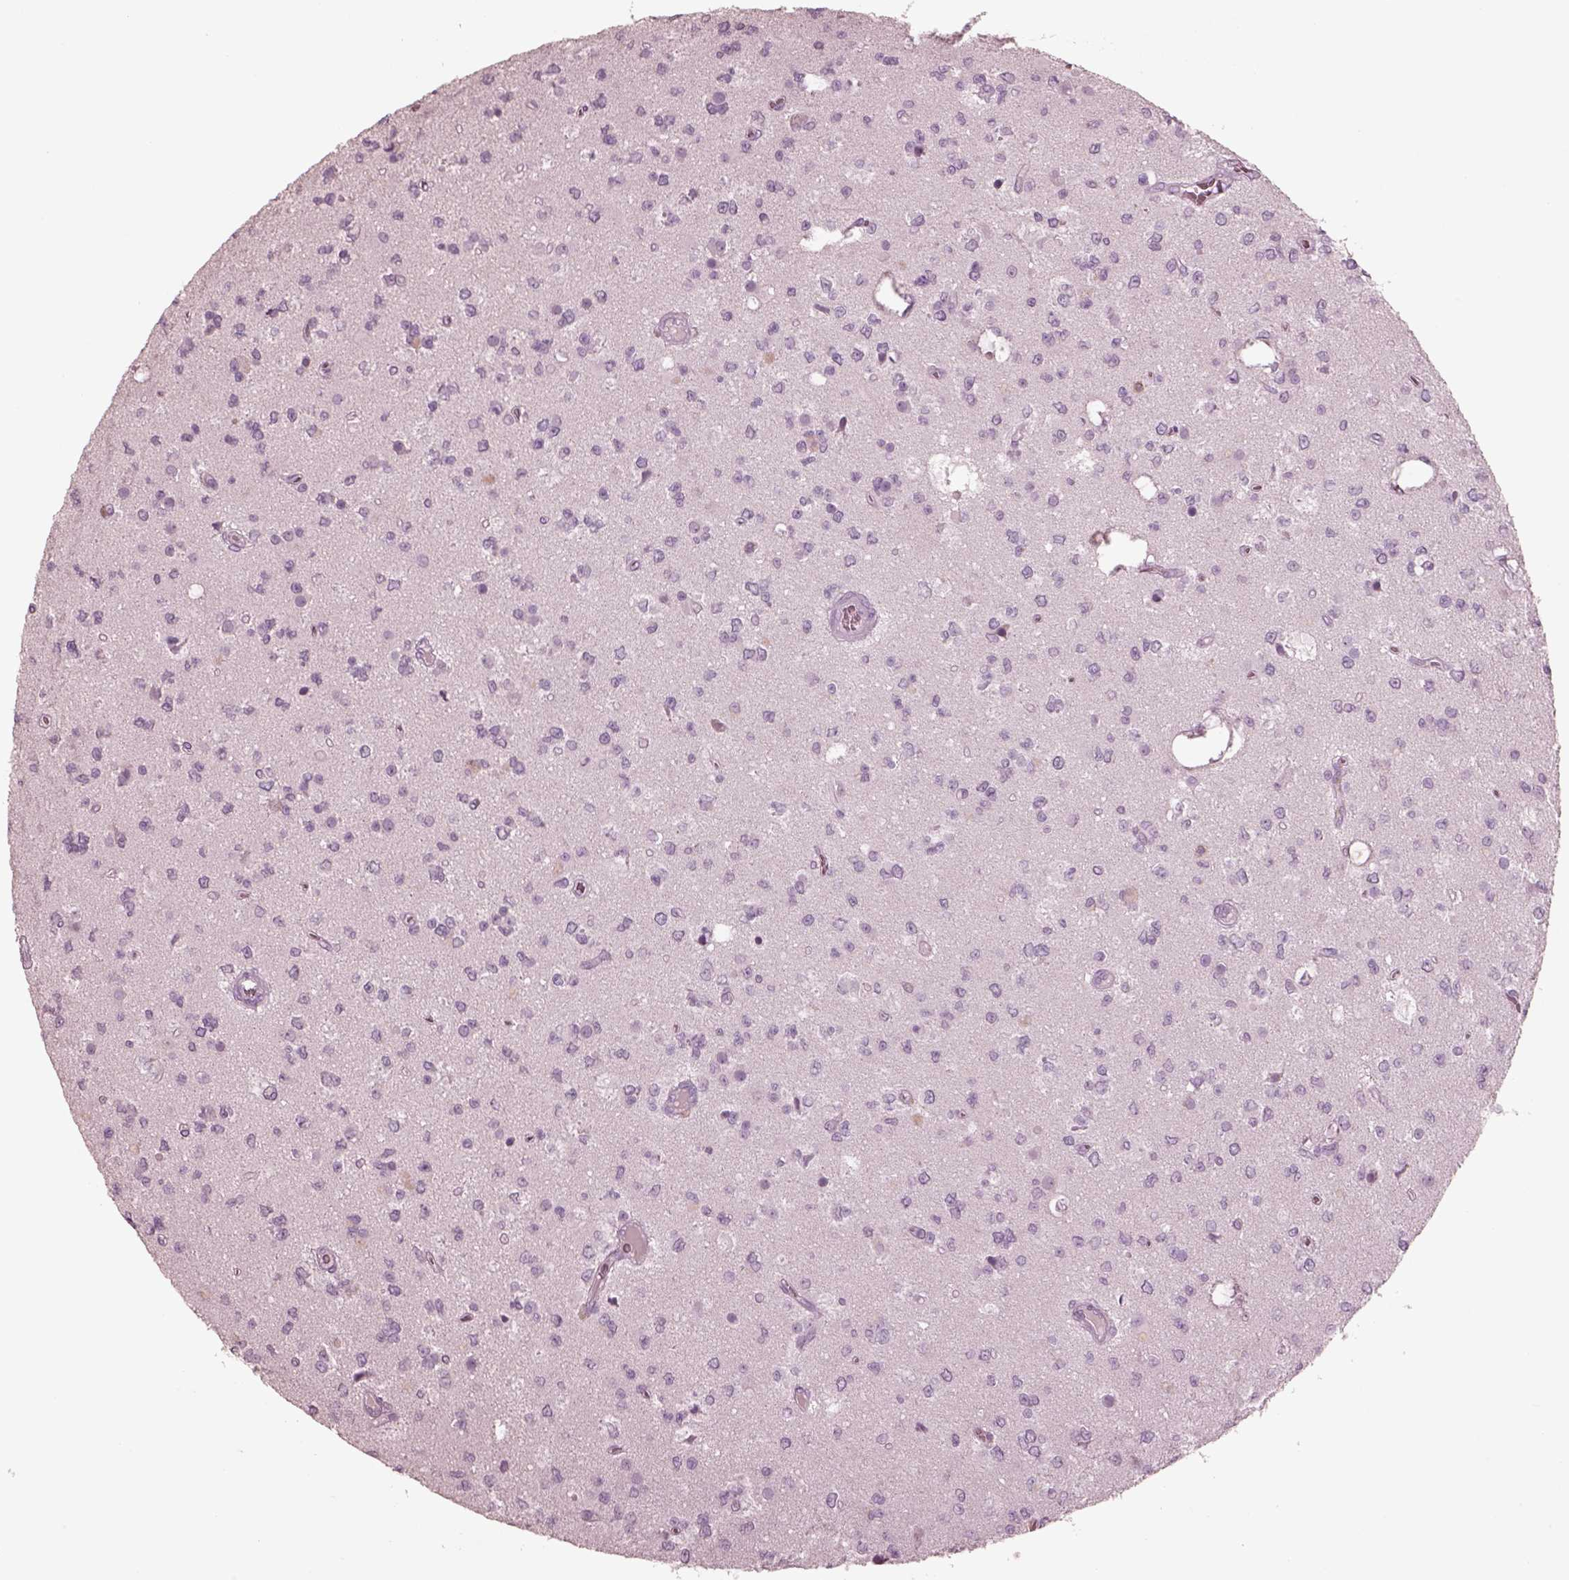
{"staining": {"intensity": "negative", "quantity": "none", "location": "none"}, "tissue": "glioma", "cell_type": "Tumor cells", "image_type": "cancer", "snomed": [{"axis": "morphology", "description": "Glioma, malignant, Low grade"}, {"axis": "topography", "description": "Brain"}], "caption": "An IHC photomicrograph of malignant glioma (low-grade) is shown. There is no staining in tumor cells of malignant glioma (low-grade). (DAB (3,3'-diaminobenzidine) IHC, high magnification).", "gene": "PDCD1", "patient": {"sex": "female", "age": 45}}